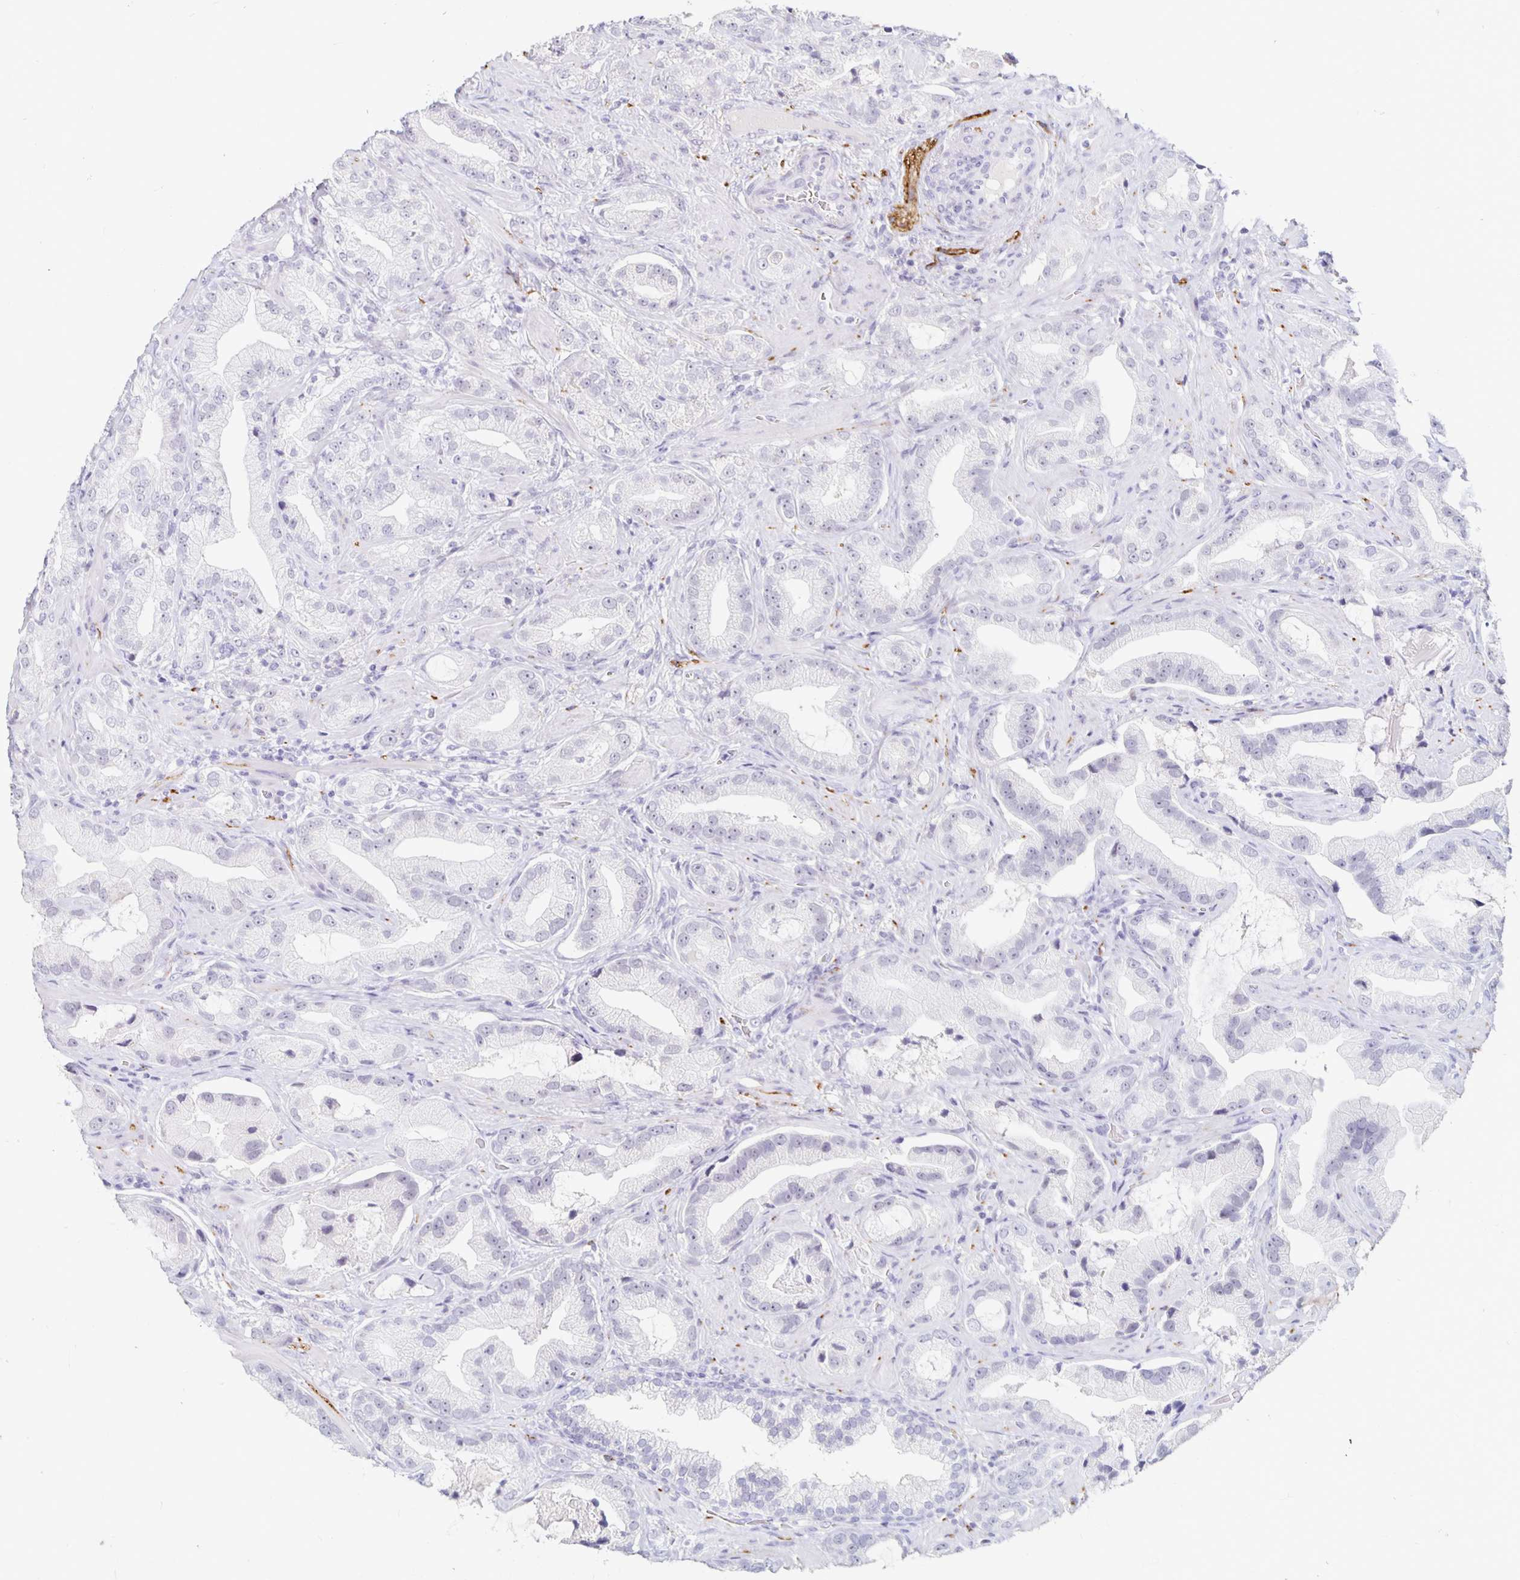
{"staining": {"intensity": "negative", "quantity": "none", "location": "none"}, "tissue": "prostate cancer", "cell_type": "Tumor cells", "image_type": "cancer", "snomed": [{"axis": "morphology", "description": "Adenocarcinoma, Low grade"}, {"axis": "topography", "description": "Prostate"}], "caption": "A high-resolution micrograph shows IHC staining of prostate low-grade adenocarcinoma, which shows no significant staining in tumor cells.", "gene": "KCNQ2", "patient": {"sex": "male", "age": 62}}